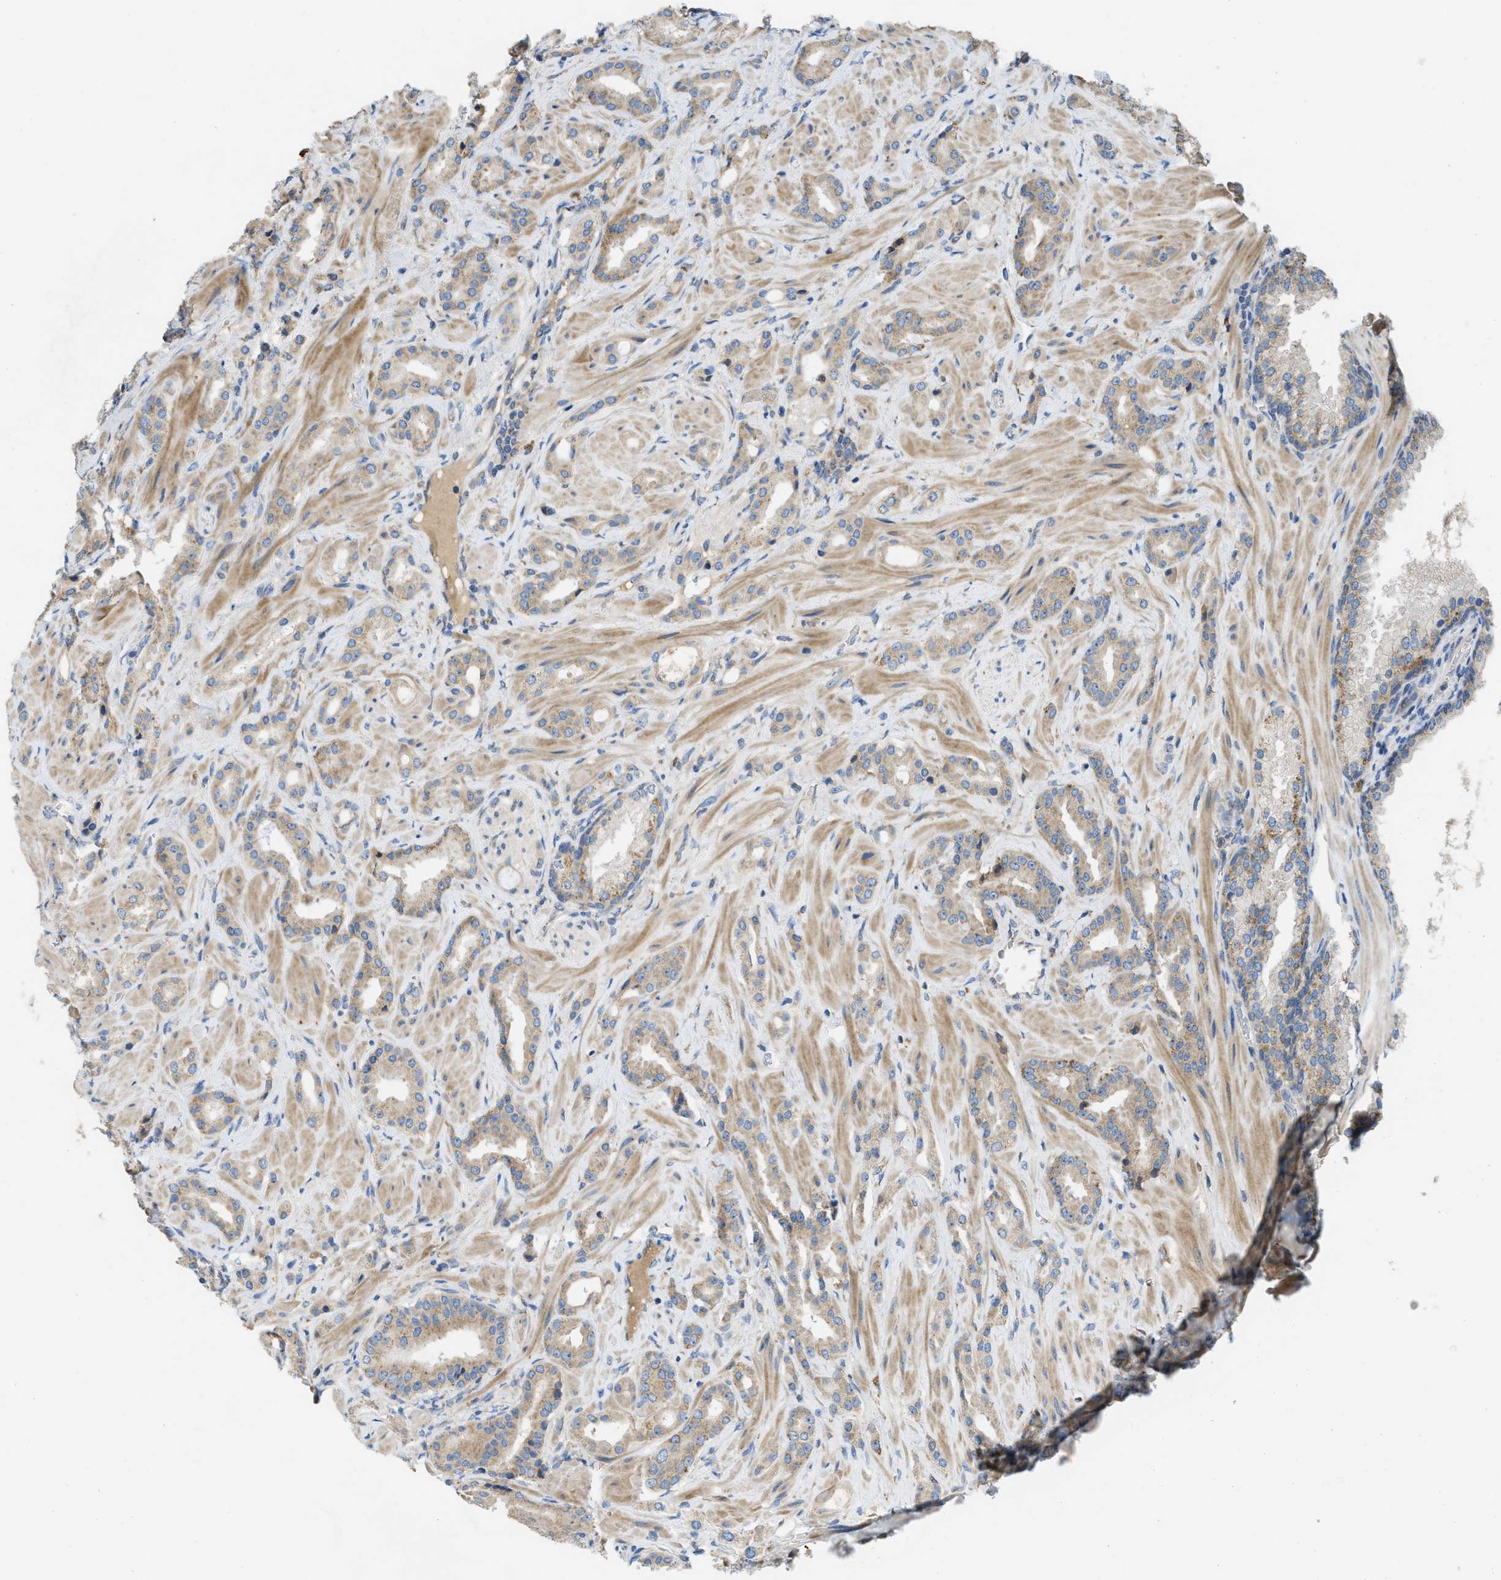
{"staining": {"intensity": "weak", "quantity": ">75%", "location": "cytoplasmic/membranous"}, "tissue": "prostate cancer", "cell_type": "Tumor cells", "image_type": "cancer", "snomed": [{"axis": "morphology", "description": "Adenocarcinoma, High grade"}, {"axis": "topography", "description": "Prostate"}], "caption": "DAB immunohistochemical staining of human prostate cancer exhibits weak cytoplasmic/membranous protein positivity in about >75% of tumor cells.", "gene": "SSR1", "patient": {"sex": "male", "age": 64}}